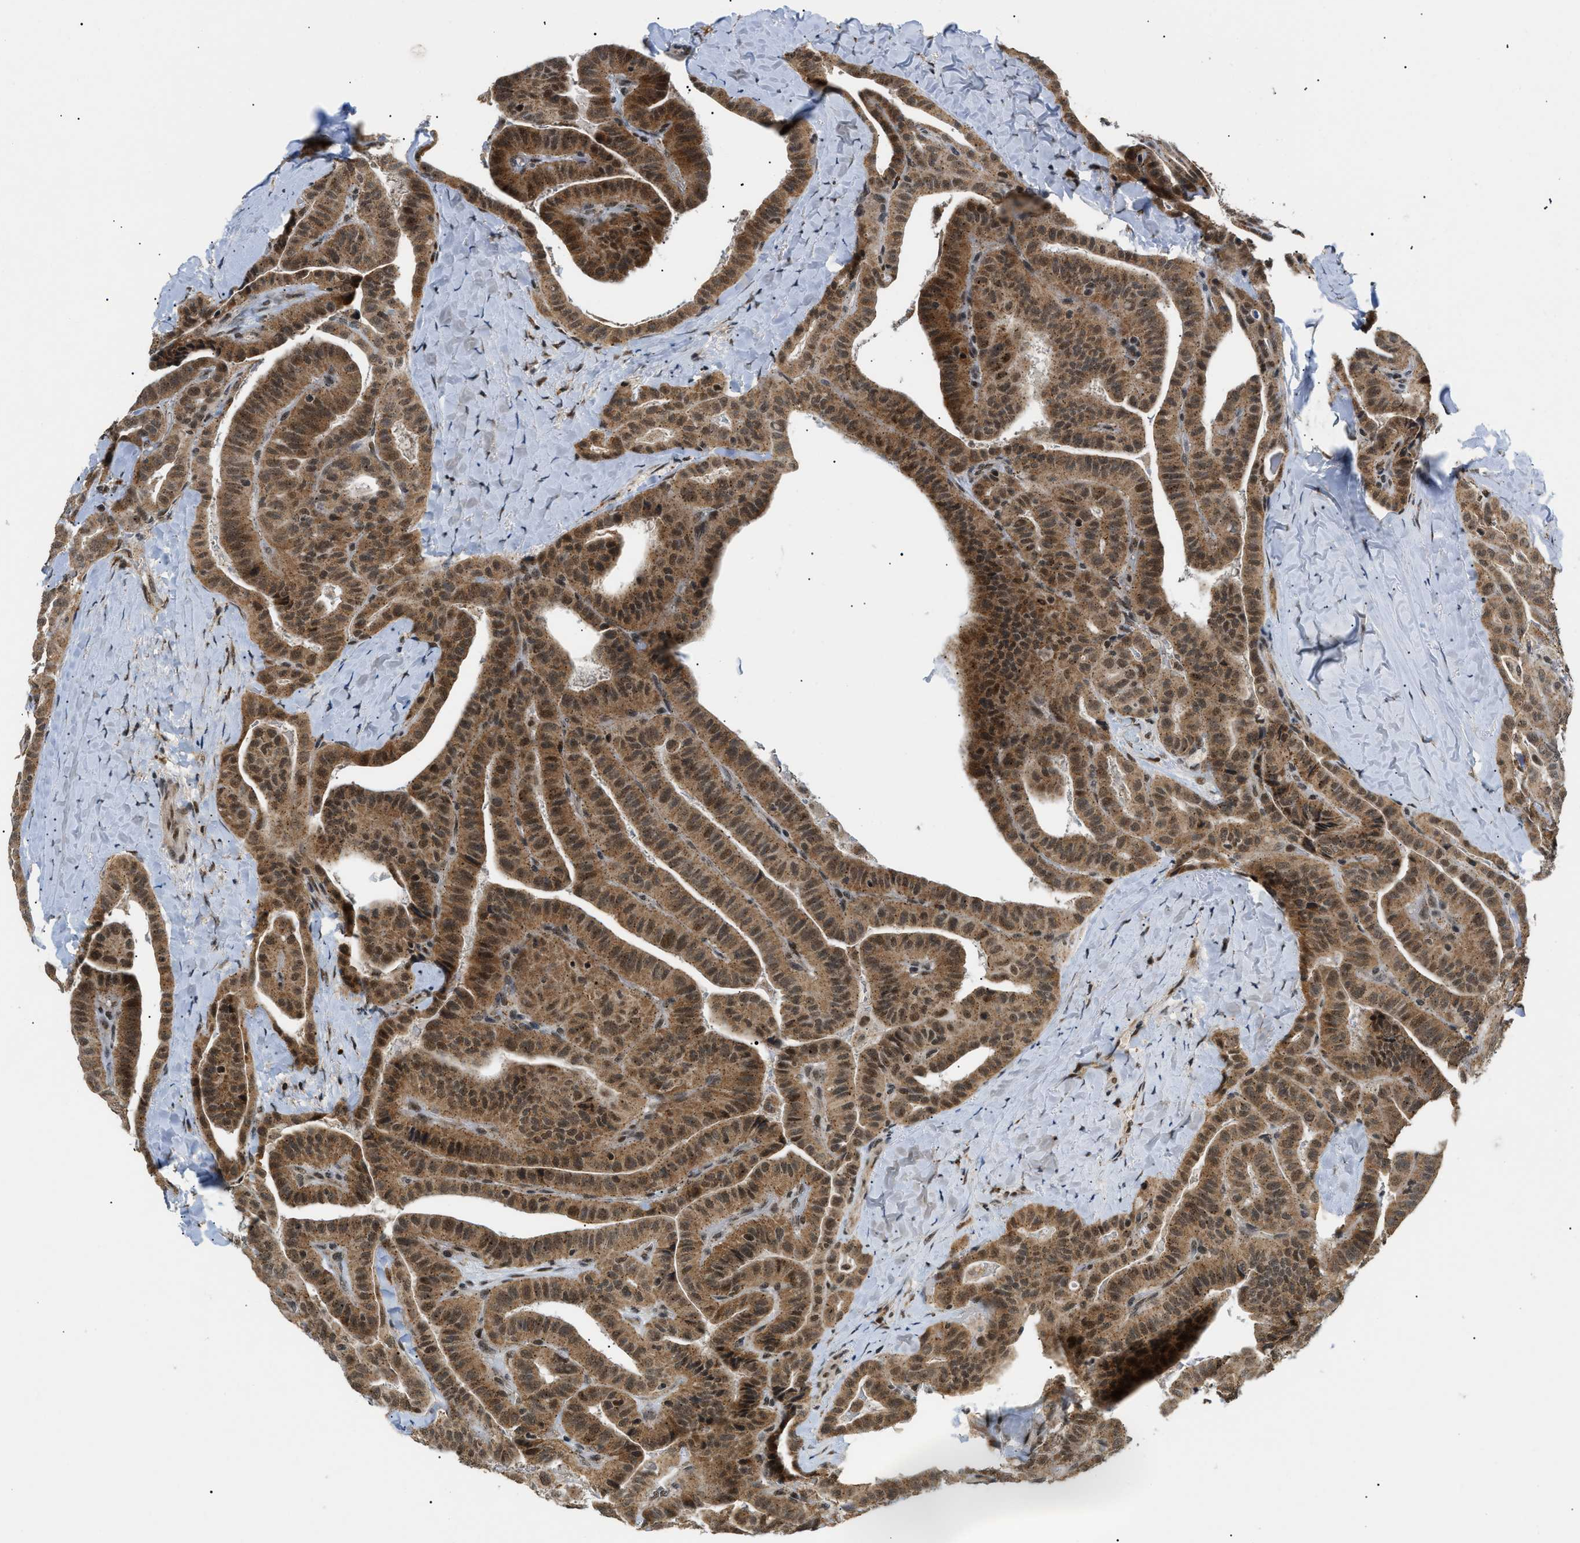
{"staining": {"intensity": "moderate", "quantity": ">75%", "location": "cytoplasmic/membranous"}, "tissue": "thyroid cancer", "cell_type": "Tumor cells", "image_type": "cancer", "snomed": [{"axis": "morphology", "description": "Papillary adenocarcinoma, NOS"}, {"axis": "topography", "description": "Thyroid gland"}], "caption": "A medium amount of moderate cytoplasmic/membranous expression is seen in about >75% of tumor cells in thyroid cancer (papillary adenocarcinoma) tissue.", "gene": "ZBTB11", "patient": {"sex": "male", "age": 77}}